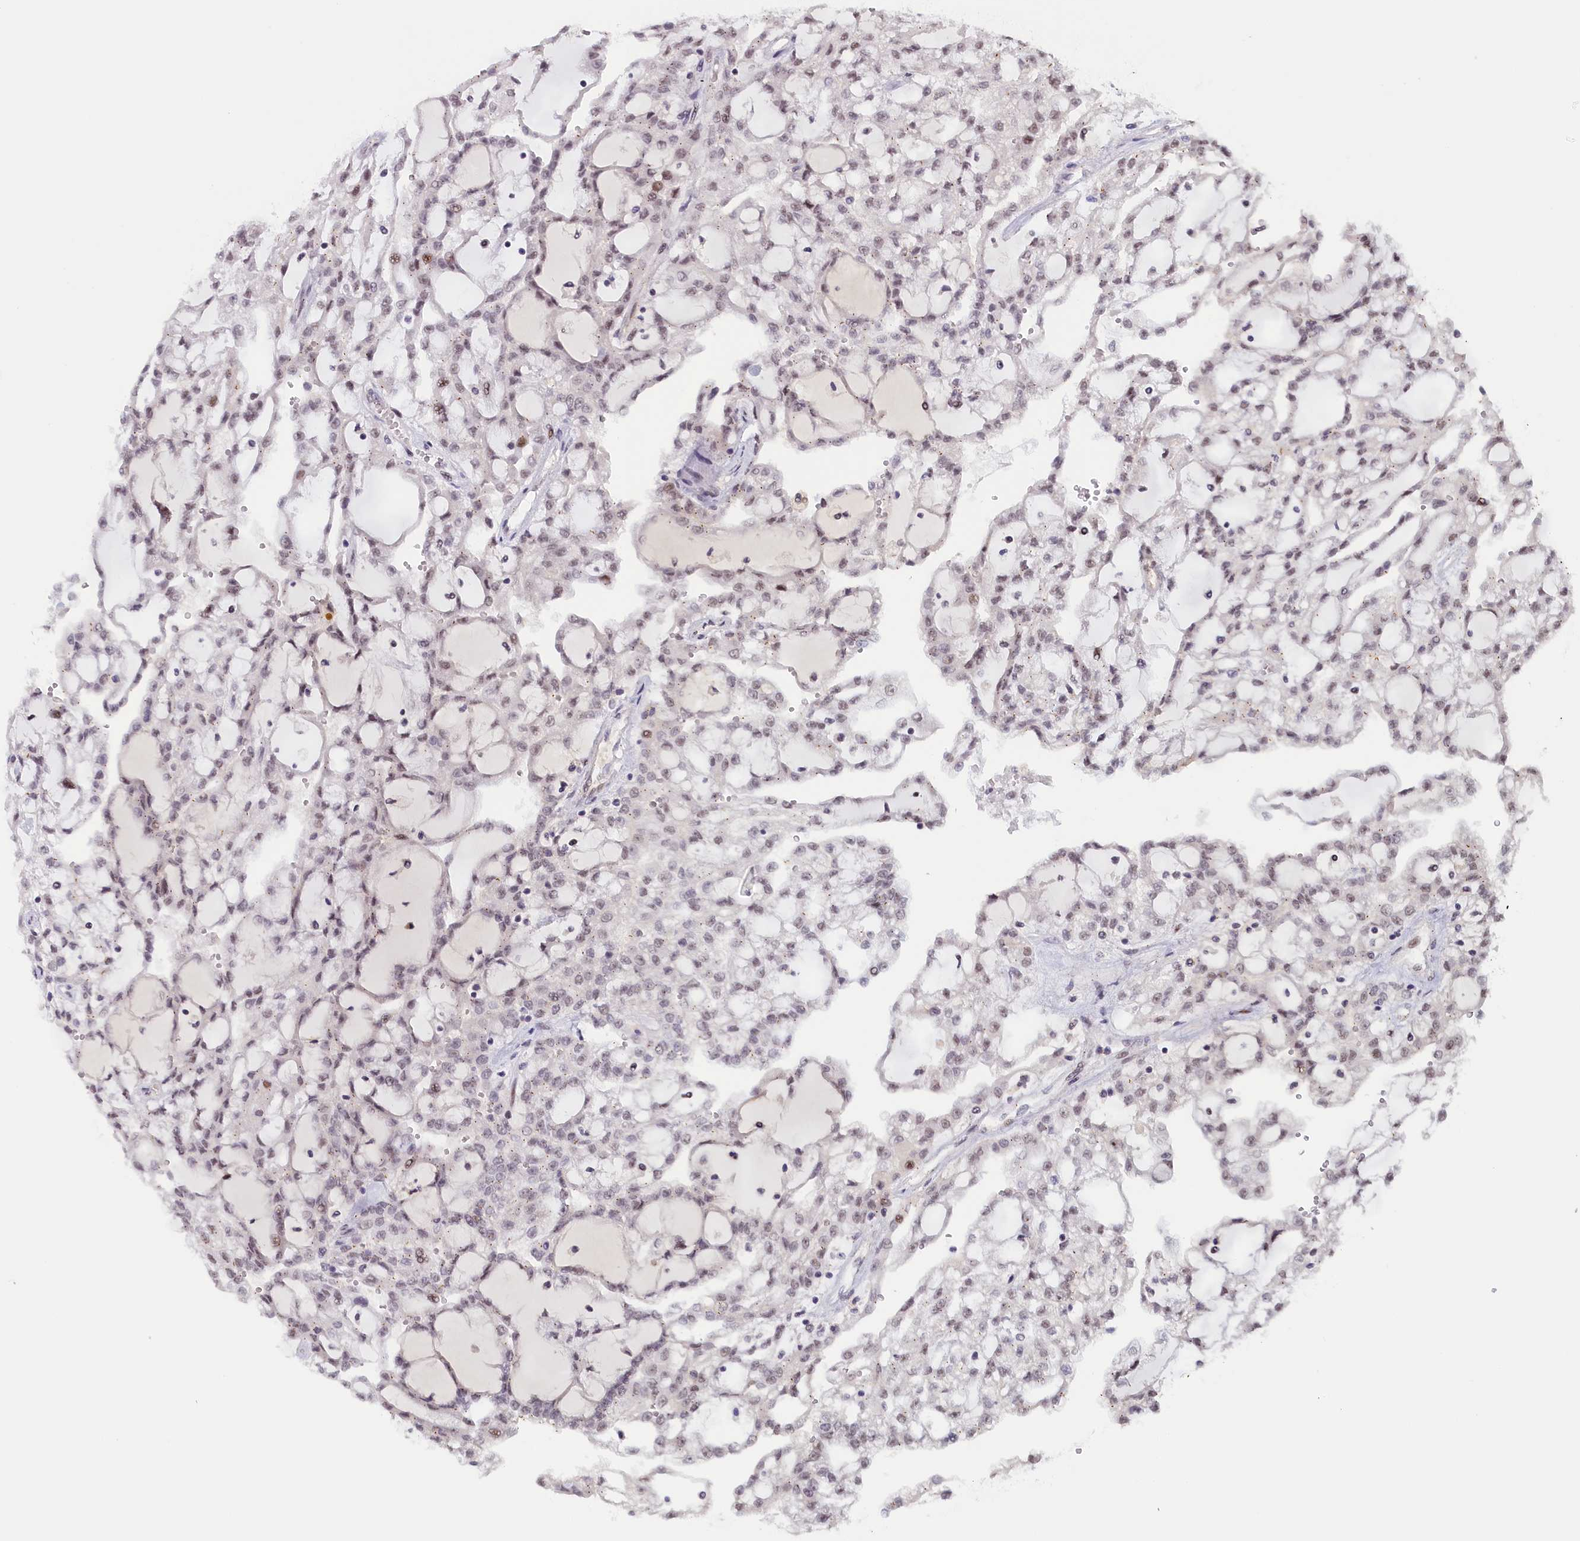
{"staining": {"intensity": "moderate", "quantity": "<25%", "location": "nuclear"}, "tissue": "renal cancer", "cell_type": "Tumor cells", "image_type": "cancer", "snomed": [{"axis": "morphology", "description": "Adenocarcinoma, NOS"}, {"axis": "topography", "description": "Kidney"}], "caption": "Renal adenocarcinoma stained for a protein reveals moderate nuclear positivity in tumor cells. Using DAB (3,3'-diaminobenzidine) (brown) and hematoxylin (blue) stains, captured at high magnification using brightfield microscopy.", "gene": "SEC31B", "patient": {"sex": "male", "age": 63}}